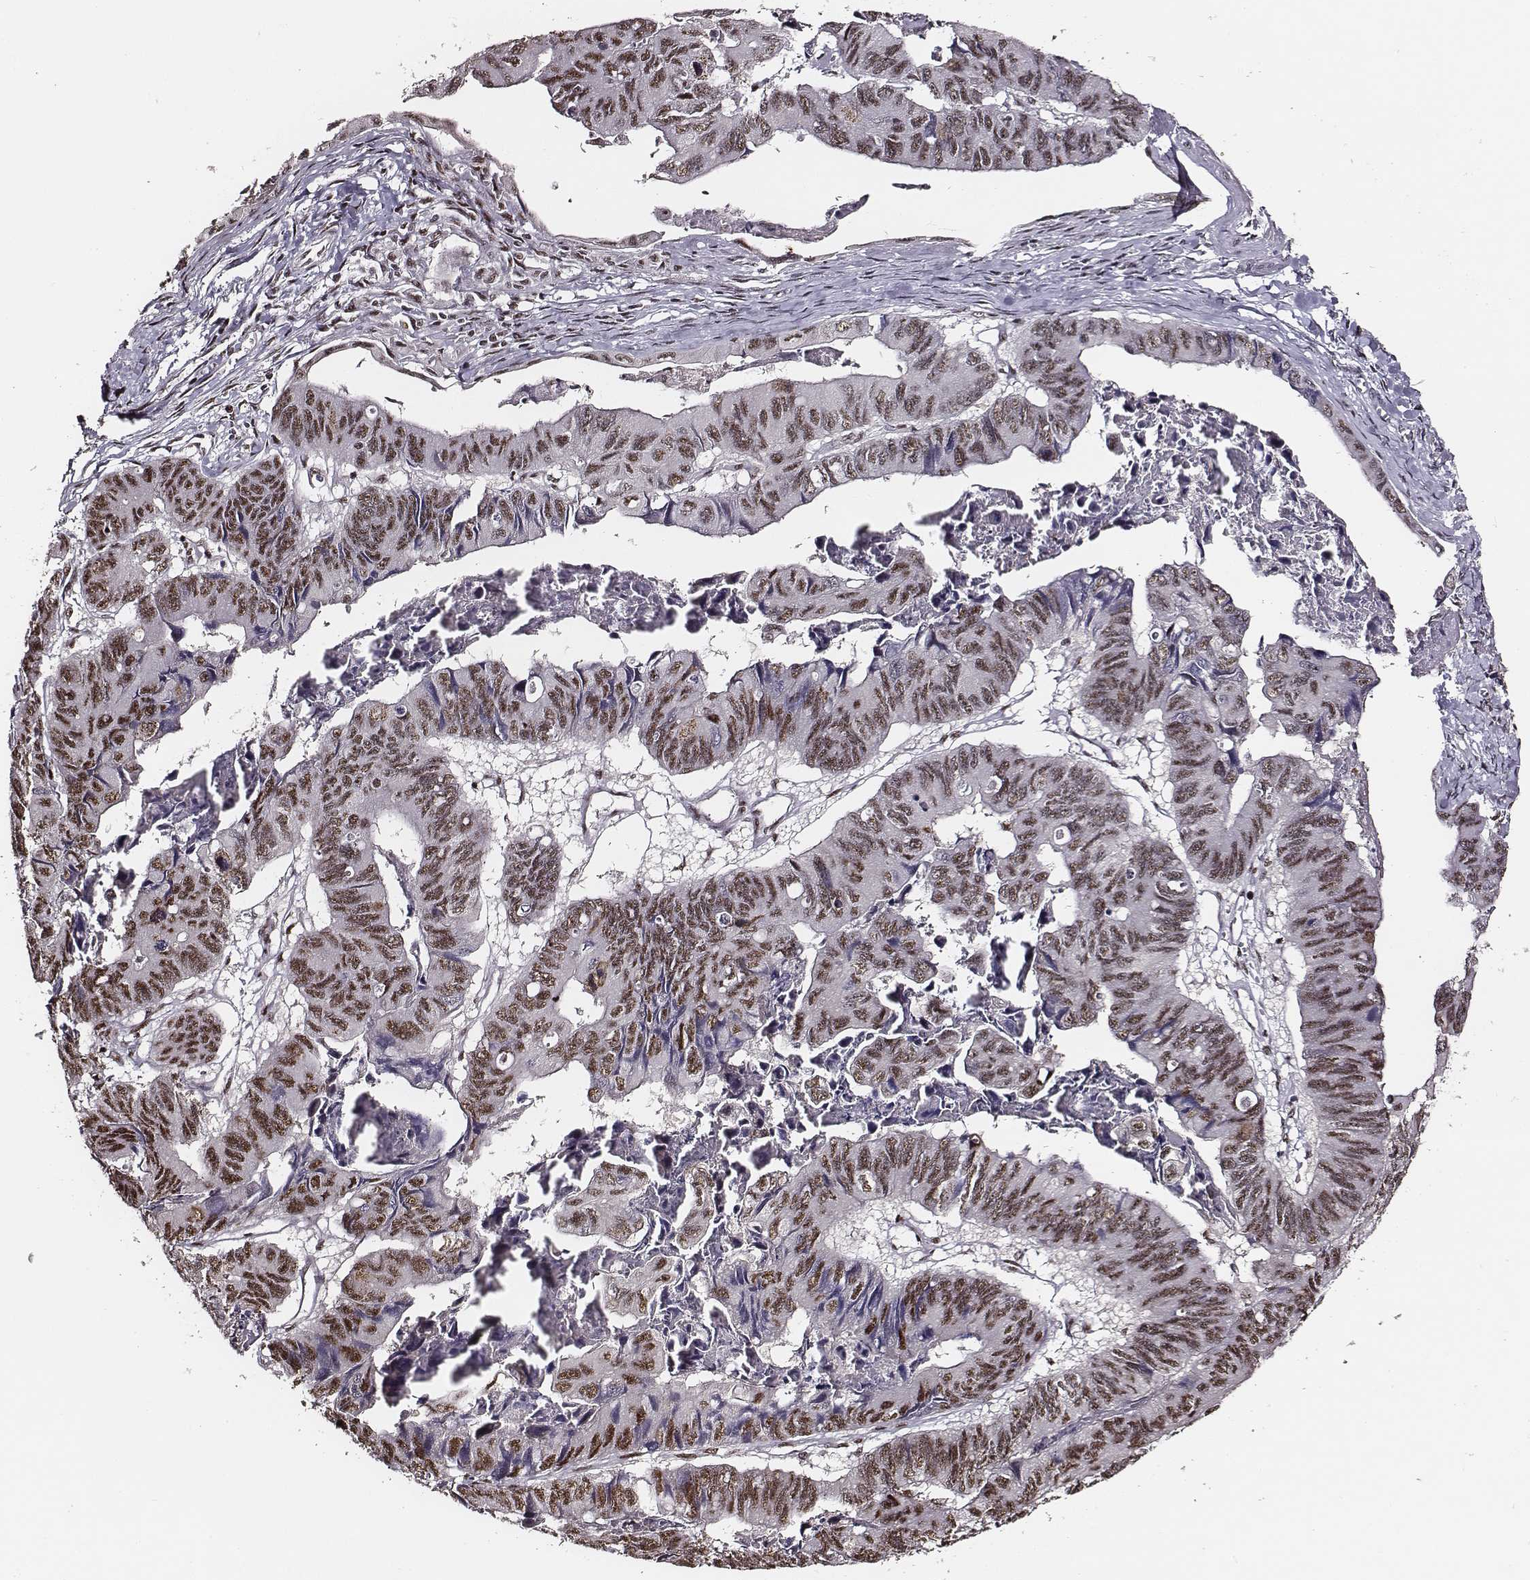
{"staining": {"intensity": "moderate", "quantity": ">75%", "location": "nuclear"}, "tissue": "stomach cancer", "cell_type": "Tumor cells", "image_type": "cancer", "snomed": [{"axis": "morphology", "description": "Adenocarcinoma, NOS"}, {"axis": "topography", "description": "Stomach, lower"}], "caption": "Tumor cells reveal moderate nuclear expression in approximately >75% of cells in stomach cancer.", "gene": "PPARA", "patient": {"sex": "male", "age": 77}}